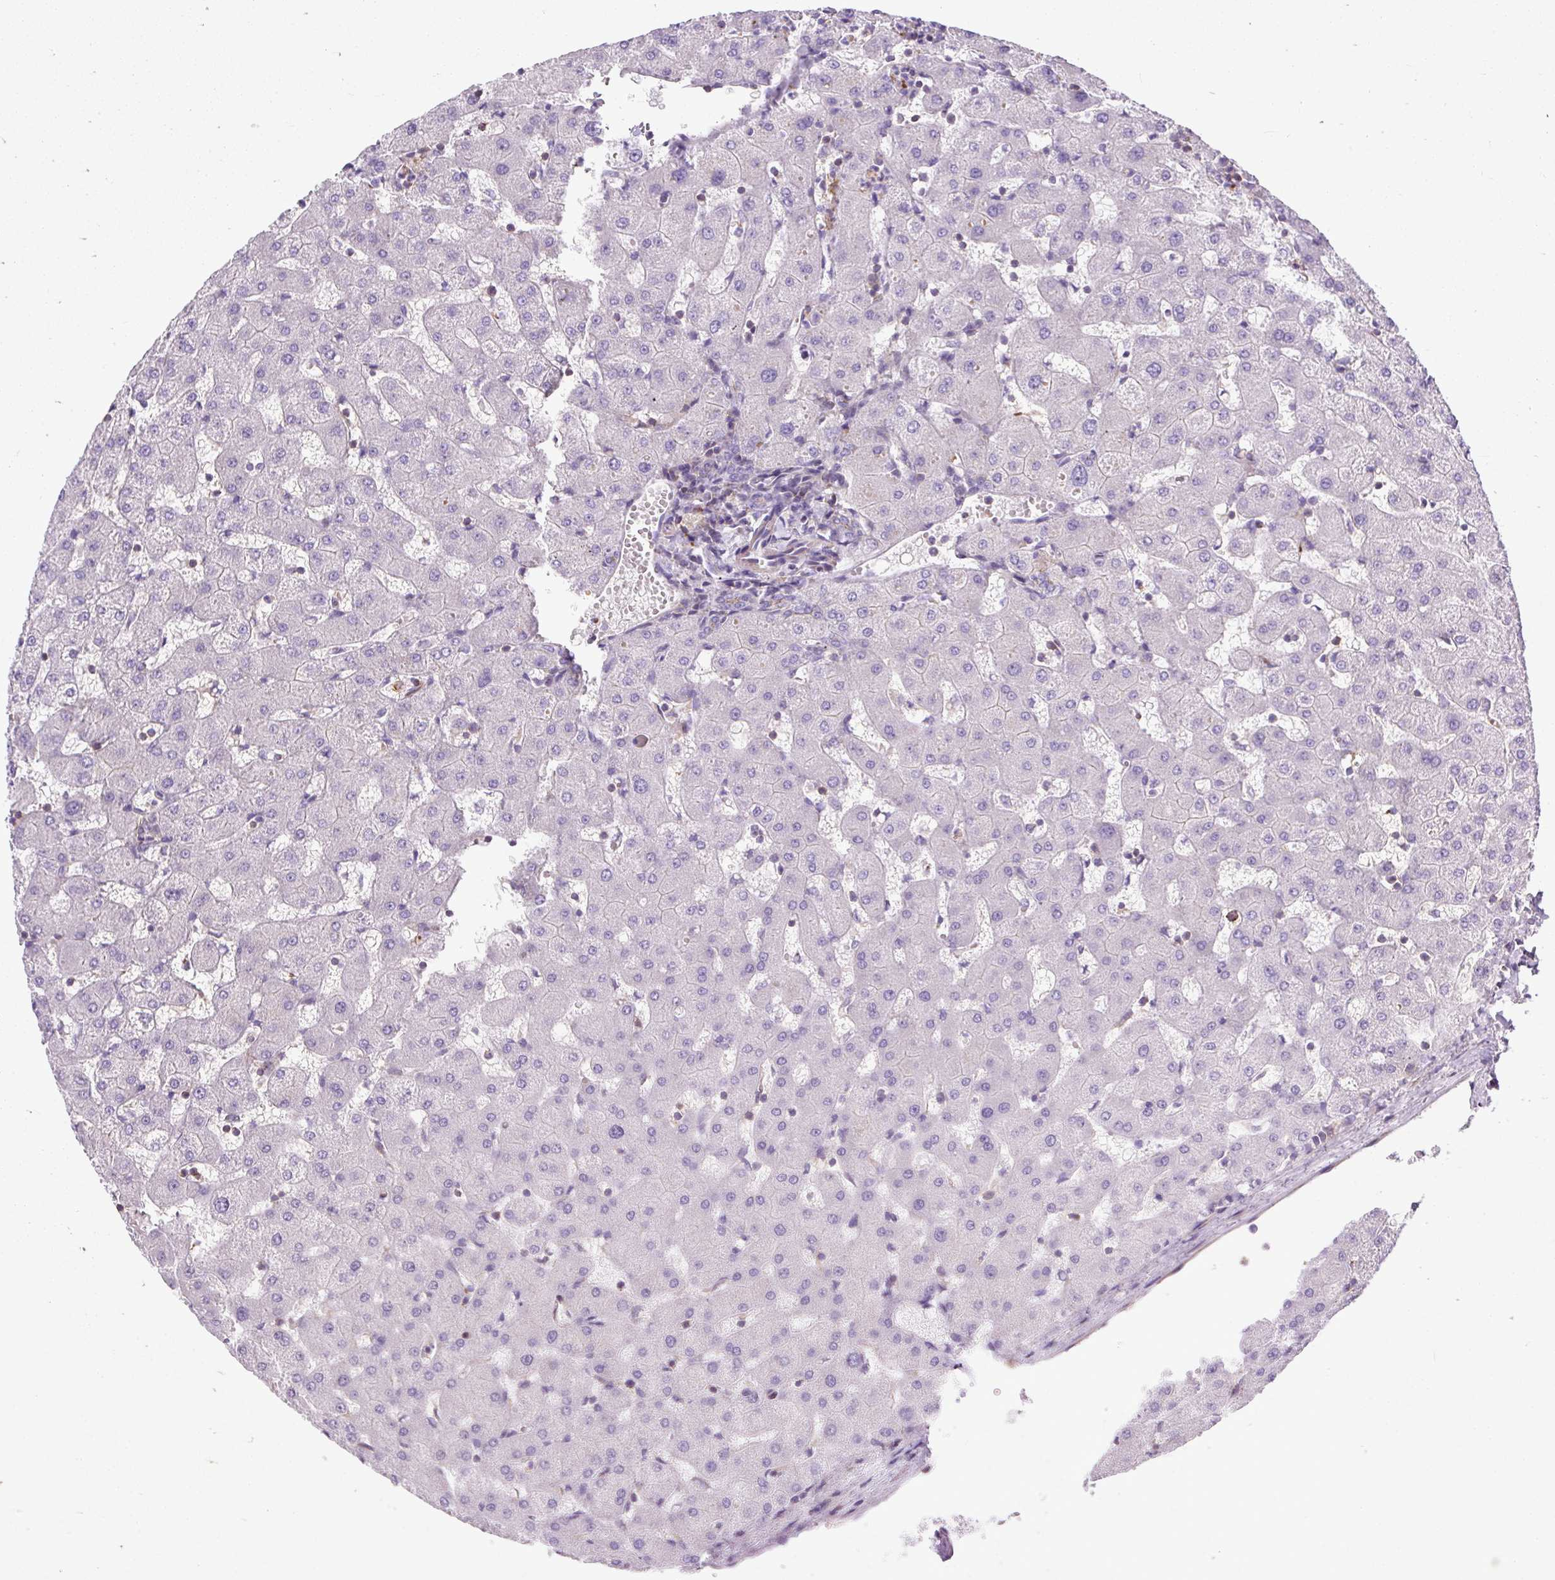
{"staining": {"intensity": "negative", "quantity": "none", "location": "none"}, "tissue": "liver", "cell_type": "Cholangiocytes", "image_type": "normal", "snomed": [{"axis": "morphology", "description": "Normal tissue, NOS"}, {"axis": "topography", "description": "Liver"}], "caption": "This is an immunohistochemistry (IHC) photomicrograph of benign liver. There is no expression in cholangiocytes.", "gene": "ZNF197", "patient": {"sex": "female", "age": 63}}